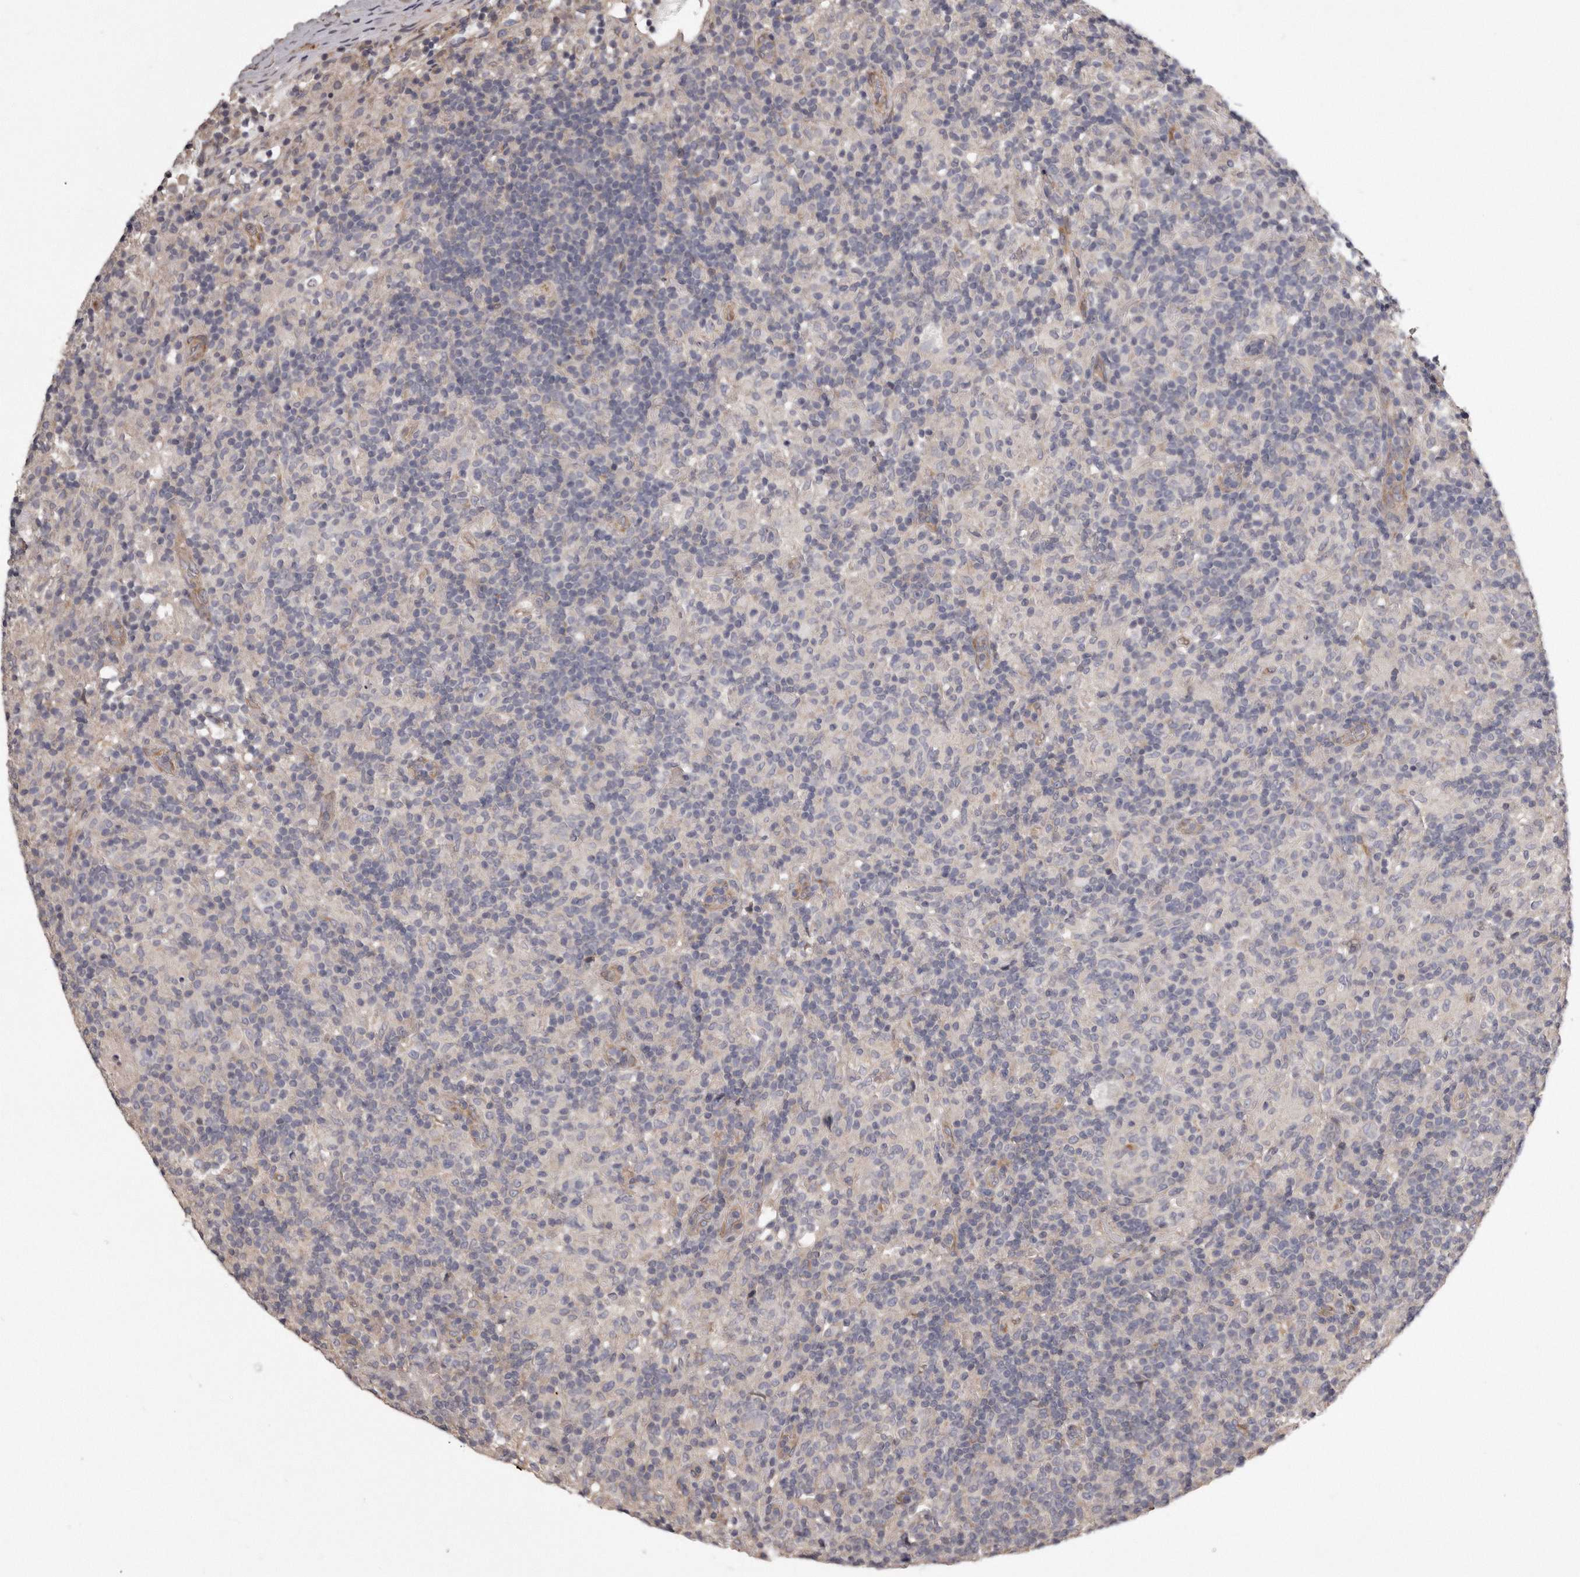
{"staining": {"intensity": "negative", "quantity": "none", "location": "none"}, "tissue": "lymphoma", "cell_type": "Tumor cells", "image_type": "cancer", "snomed": [{"axis": "morphology", "description": "Hodgkin's disease, NOS"}, {"axis": "topography", "description": "Lymph node"}], "caption": "Human lymphoma stained for a protein using IHC displays no positivity in tumor cells.", "gene": "ARMCX1", "patient": {"sex": "male", "age": 70}}